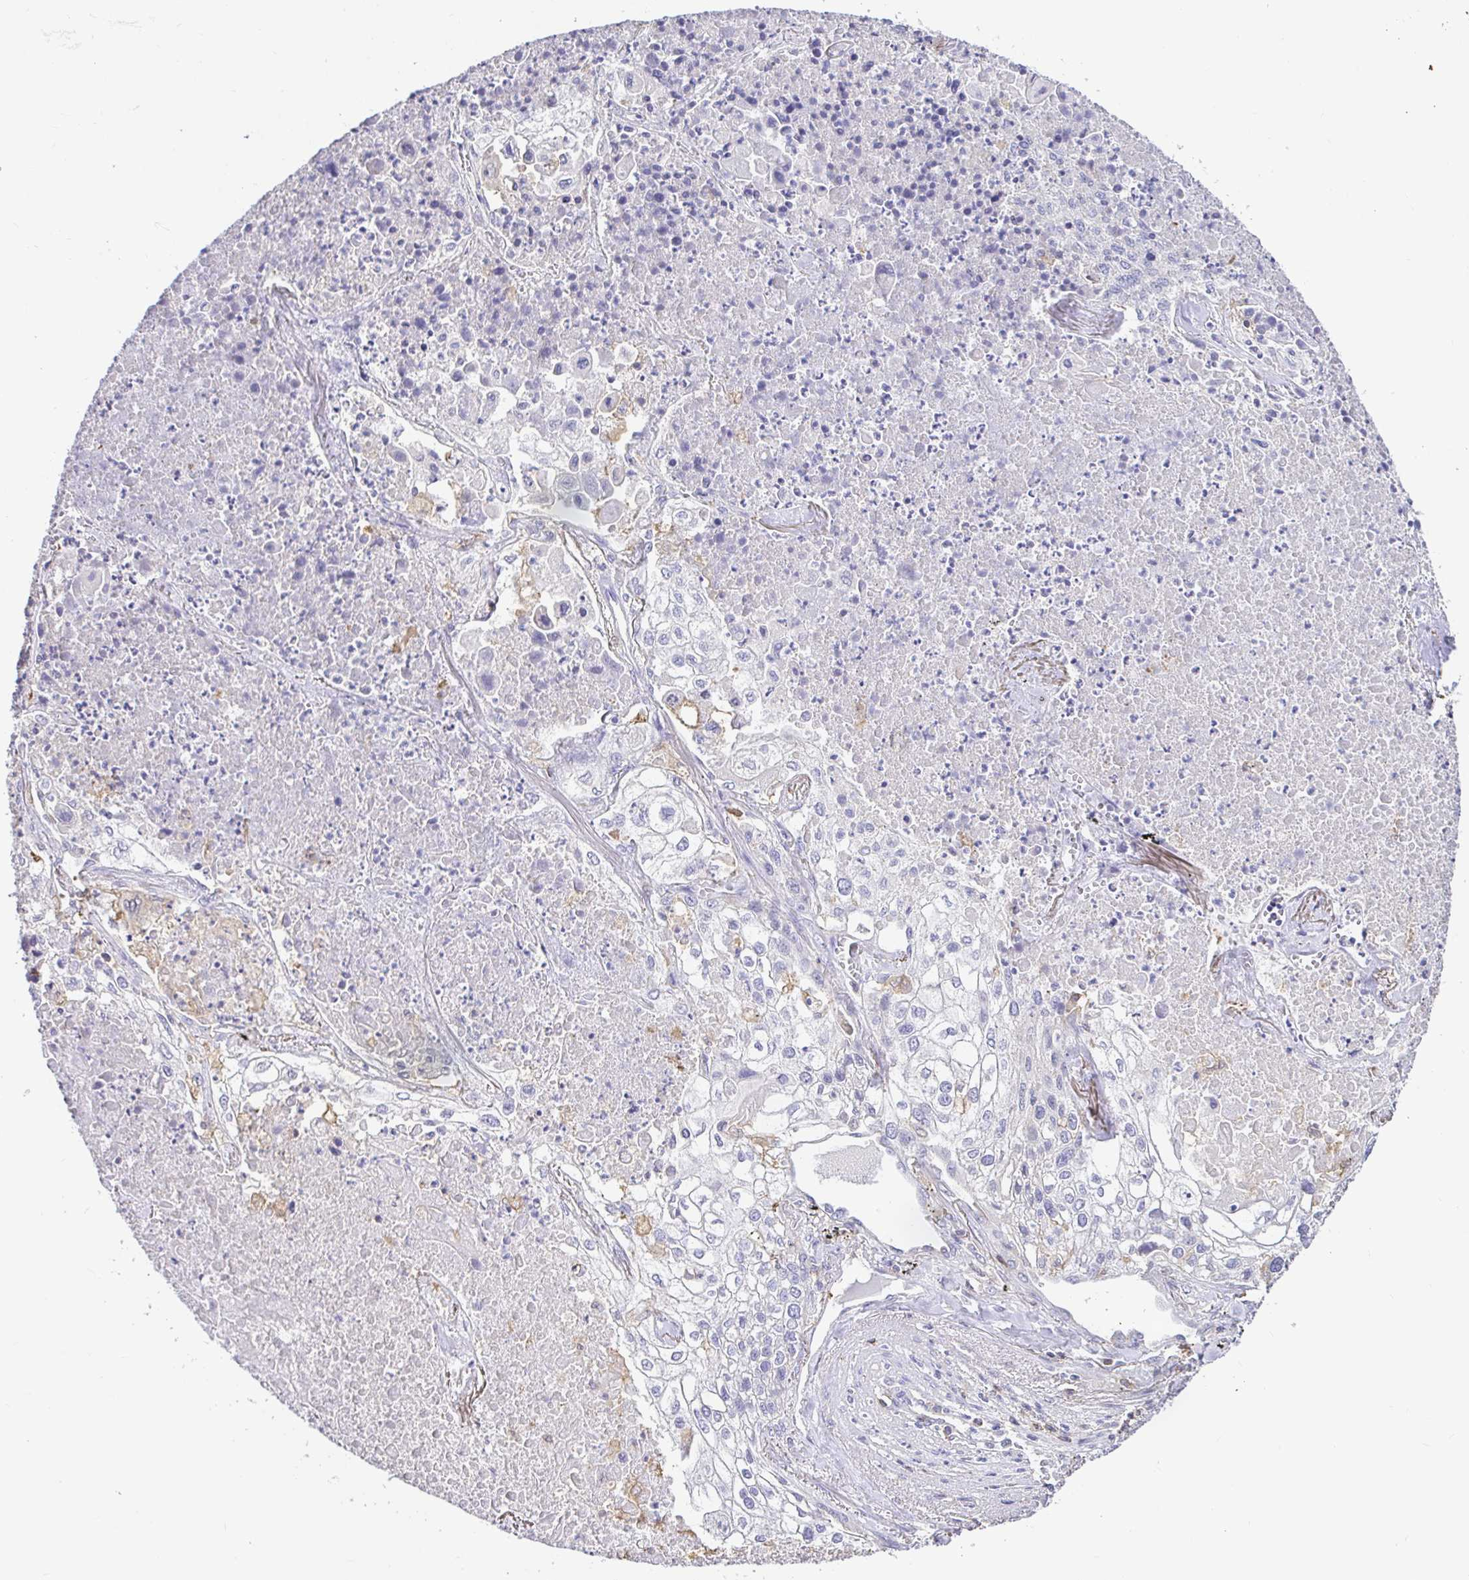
{"staining": {"intensity": "negative", "quantity": "none", "location": "none"}, "tissue": "lung cancer", "cell_type": "Tumor cells", "image_type": "cancer", "snomed": [{"axis": "morphology", "description": "Squamous cell carcinoma, NOS"}, {"axis": "topography", "description": "Lung"}], "caption": "DAB immunohistochemical staining of human lung squamous cell carcinoma displays no significant expression in tumor cells.", "gene": "SKAP1", "patient": {"sex": "male", "age": 74}}